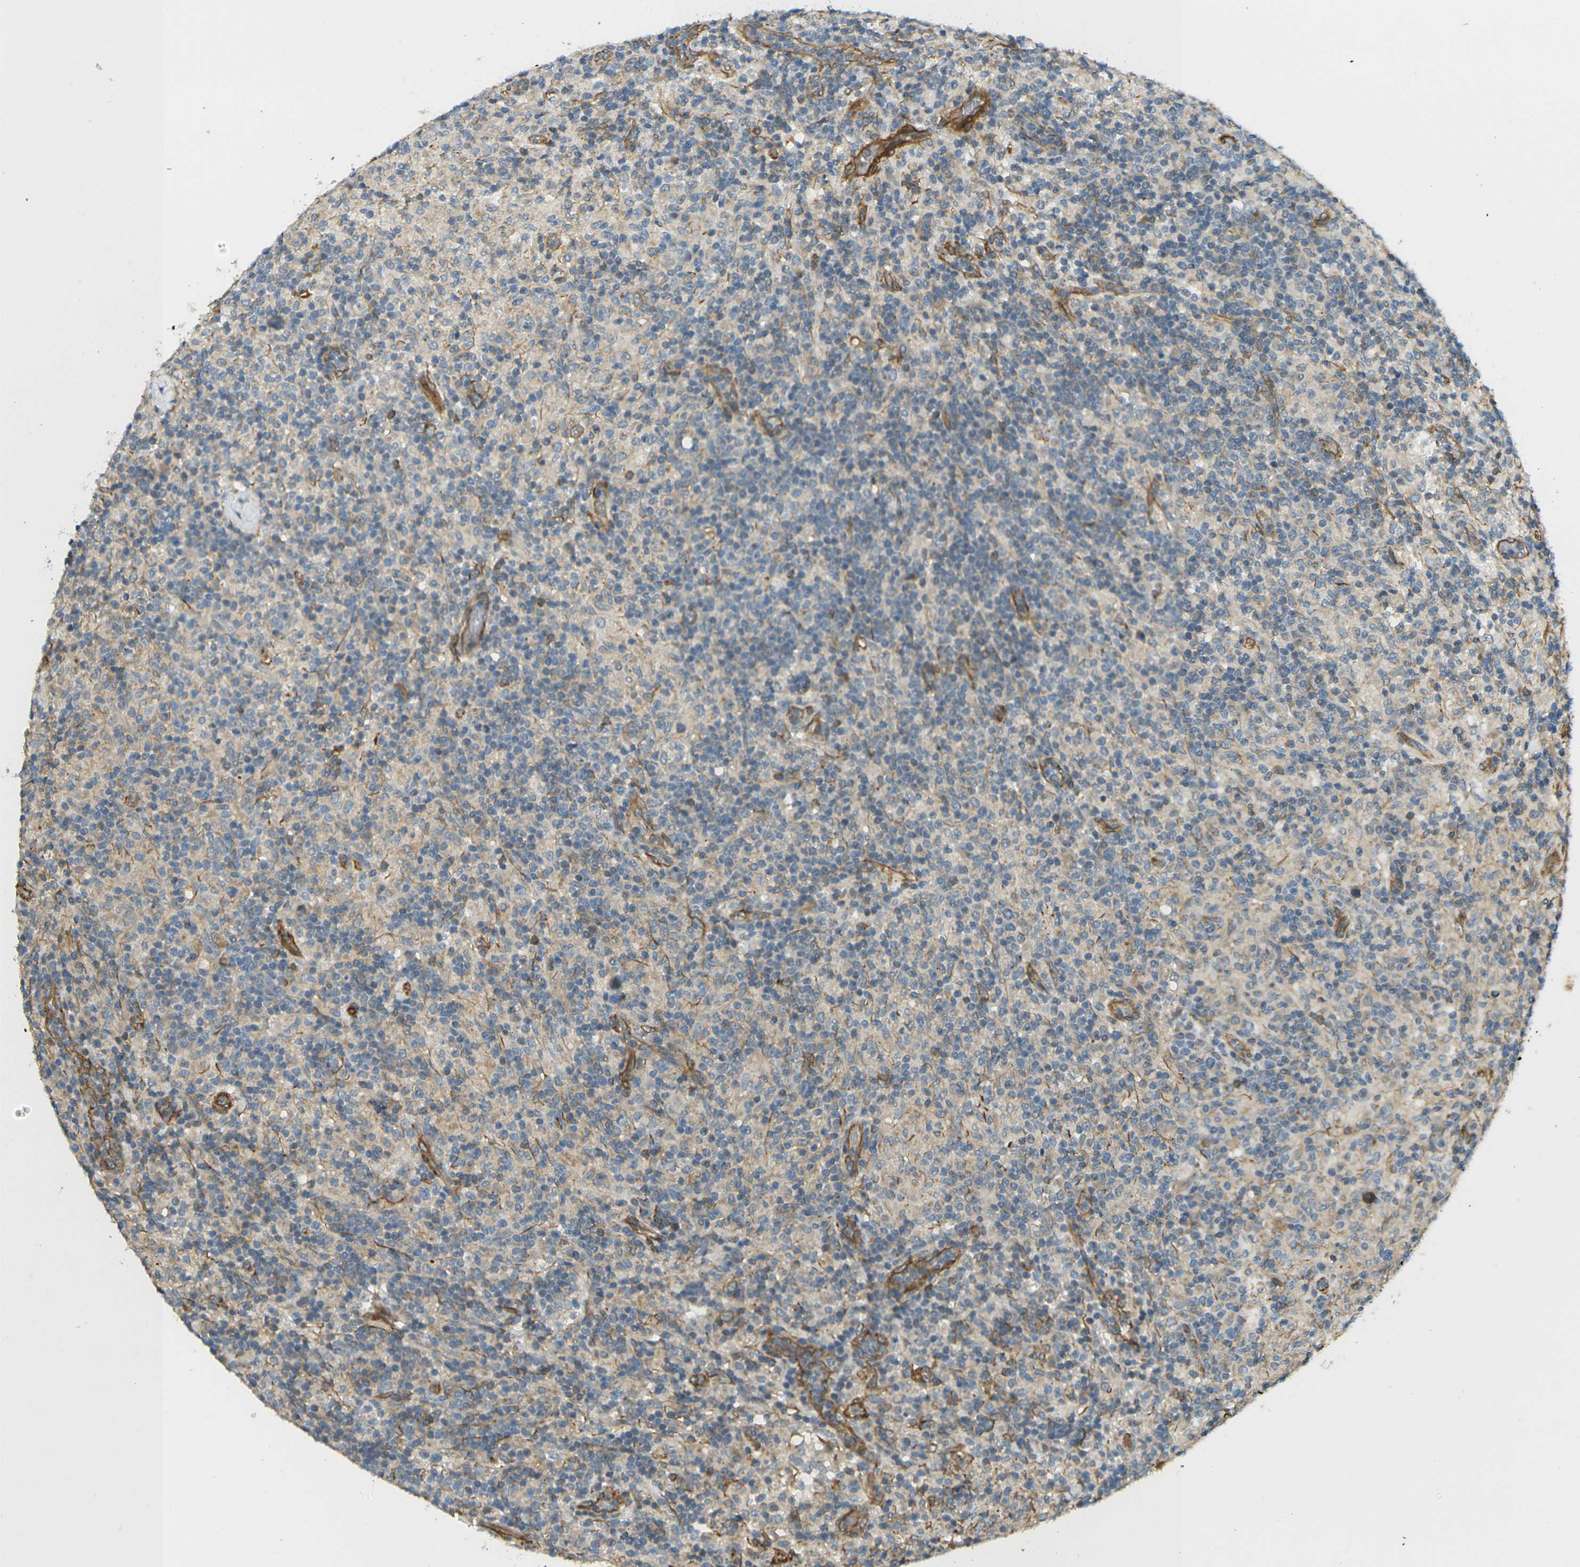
{"staining": {"intensity": "weak", "quantity": "<25%", "location": "cytoplasmic/membranous"}, "tissue": "lymphoma", "cell_type": "Tumor cells", "image_type": "cancer", "snomed": [{"axis": "morphology", "description": "Hodgkin's disease, NOS"}, {"axis": "topography", "description": "Lymph node"}], "caption": "Immunohistochemistry (IHC) image of lymphoma stained for a protein (brown), which exhibits no expression in tumor cells.", "gene": "CYTH3", "patient": {"sex": "male", "age": 70}}